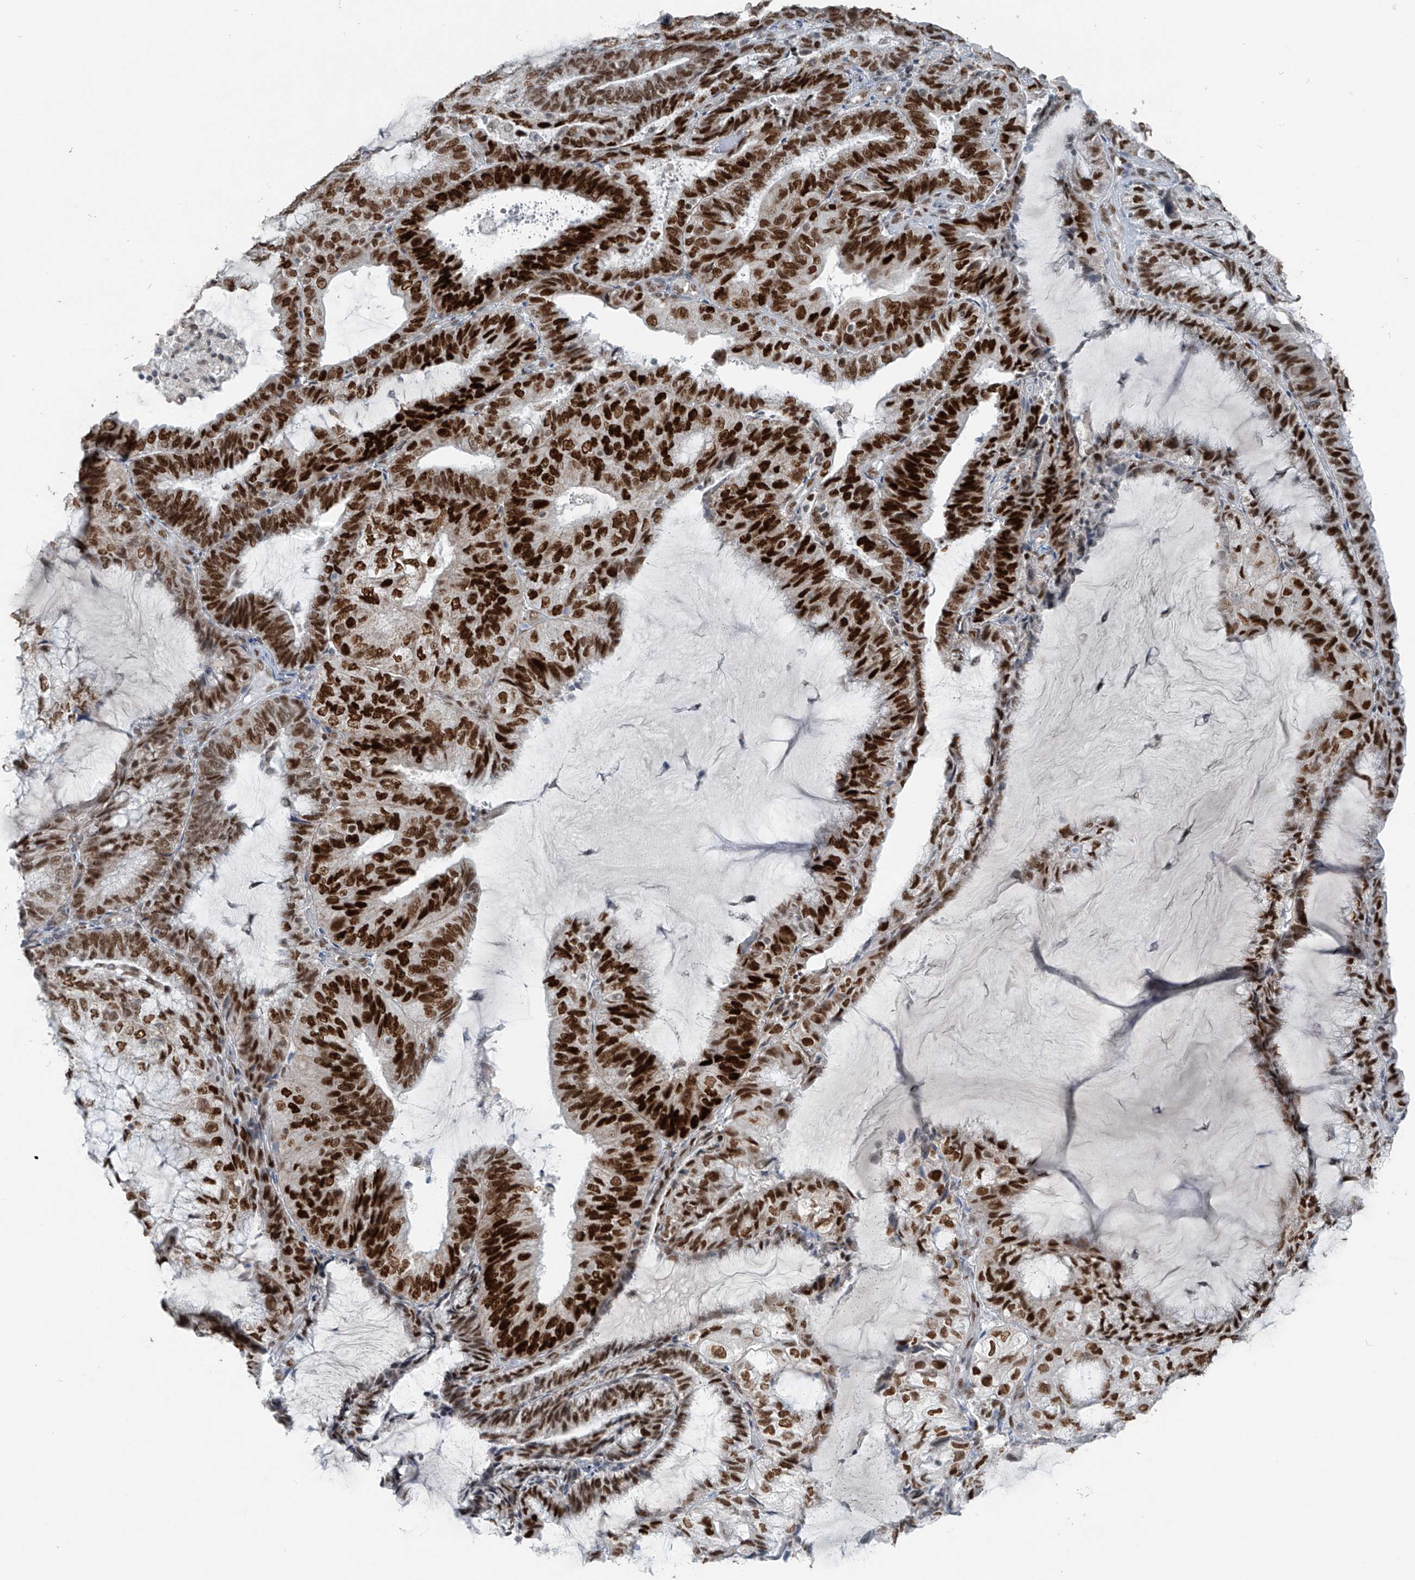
{"staining": {"intensity": "strong", "quantity": ">75%", "location": "nuclear"}, "tissue": "endometrial cancer", "cell_type": "Tumor cells", "image_type": "cancer", "snomed": [{"axis": "morphology", "description": "Adenocarcinoma, NOS"}, {"axis": "topography", "description": "Endometrium"}], "caption": "Adenocarcinoma (endometrial) stained with IHC reveals strong nuclear expression in approximately >75% of tumor cells. The protein is shown in brown color, while the nuclei are stained blue.", "gene": "WRNIP1", "patient": {"sex": "female", "age": 81}}